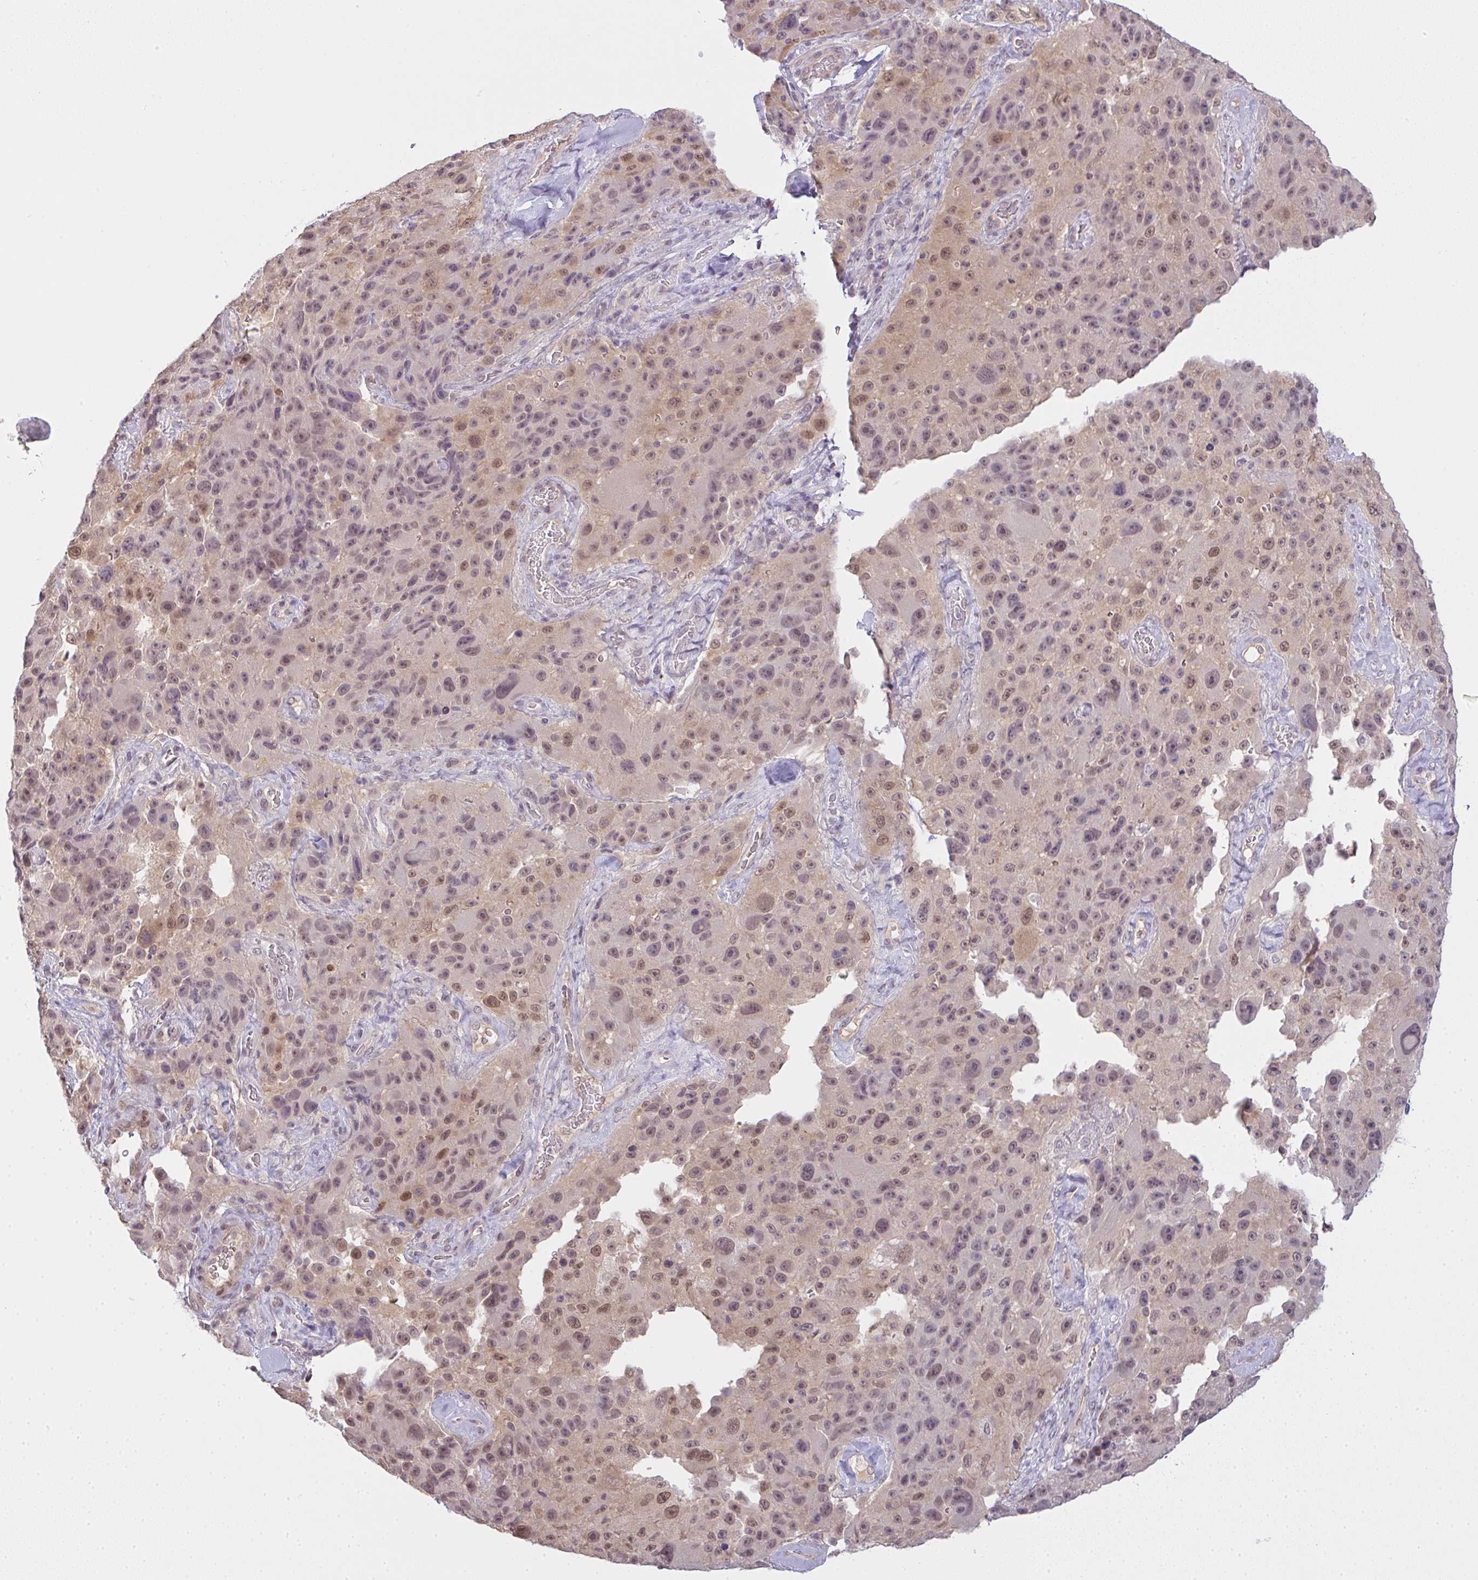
{"staining": {"intensity": "weak", "quantity": ">75%", "location": "cytoplasmic/membranous,nuclear"}, "tissue": "melanoma", "cell_type": "Tumor cells", "image_type": "cancer", "snomed": [{"axis": "morphology", "description": "Malignant melanoma, Metastatic site"}, {"axis": "topography", "description": "Lymph node"}], "caption": "Melanoma stained with a brown dye exhibits weak cytoplasmic/membranous and nuclear positive positivity in approximately >75% of tumor cells.", "gene": "CSE1L", "patient": {"sex": "male", "age": 62}}